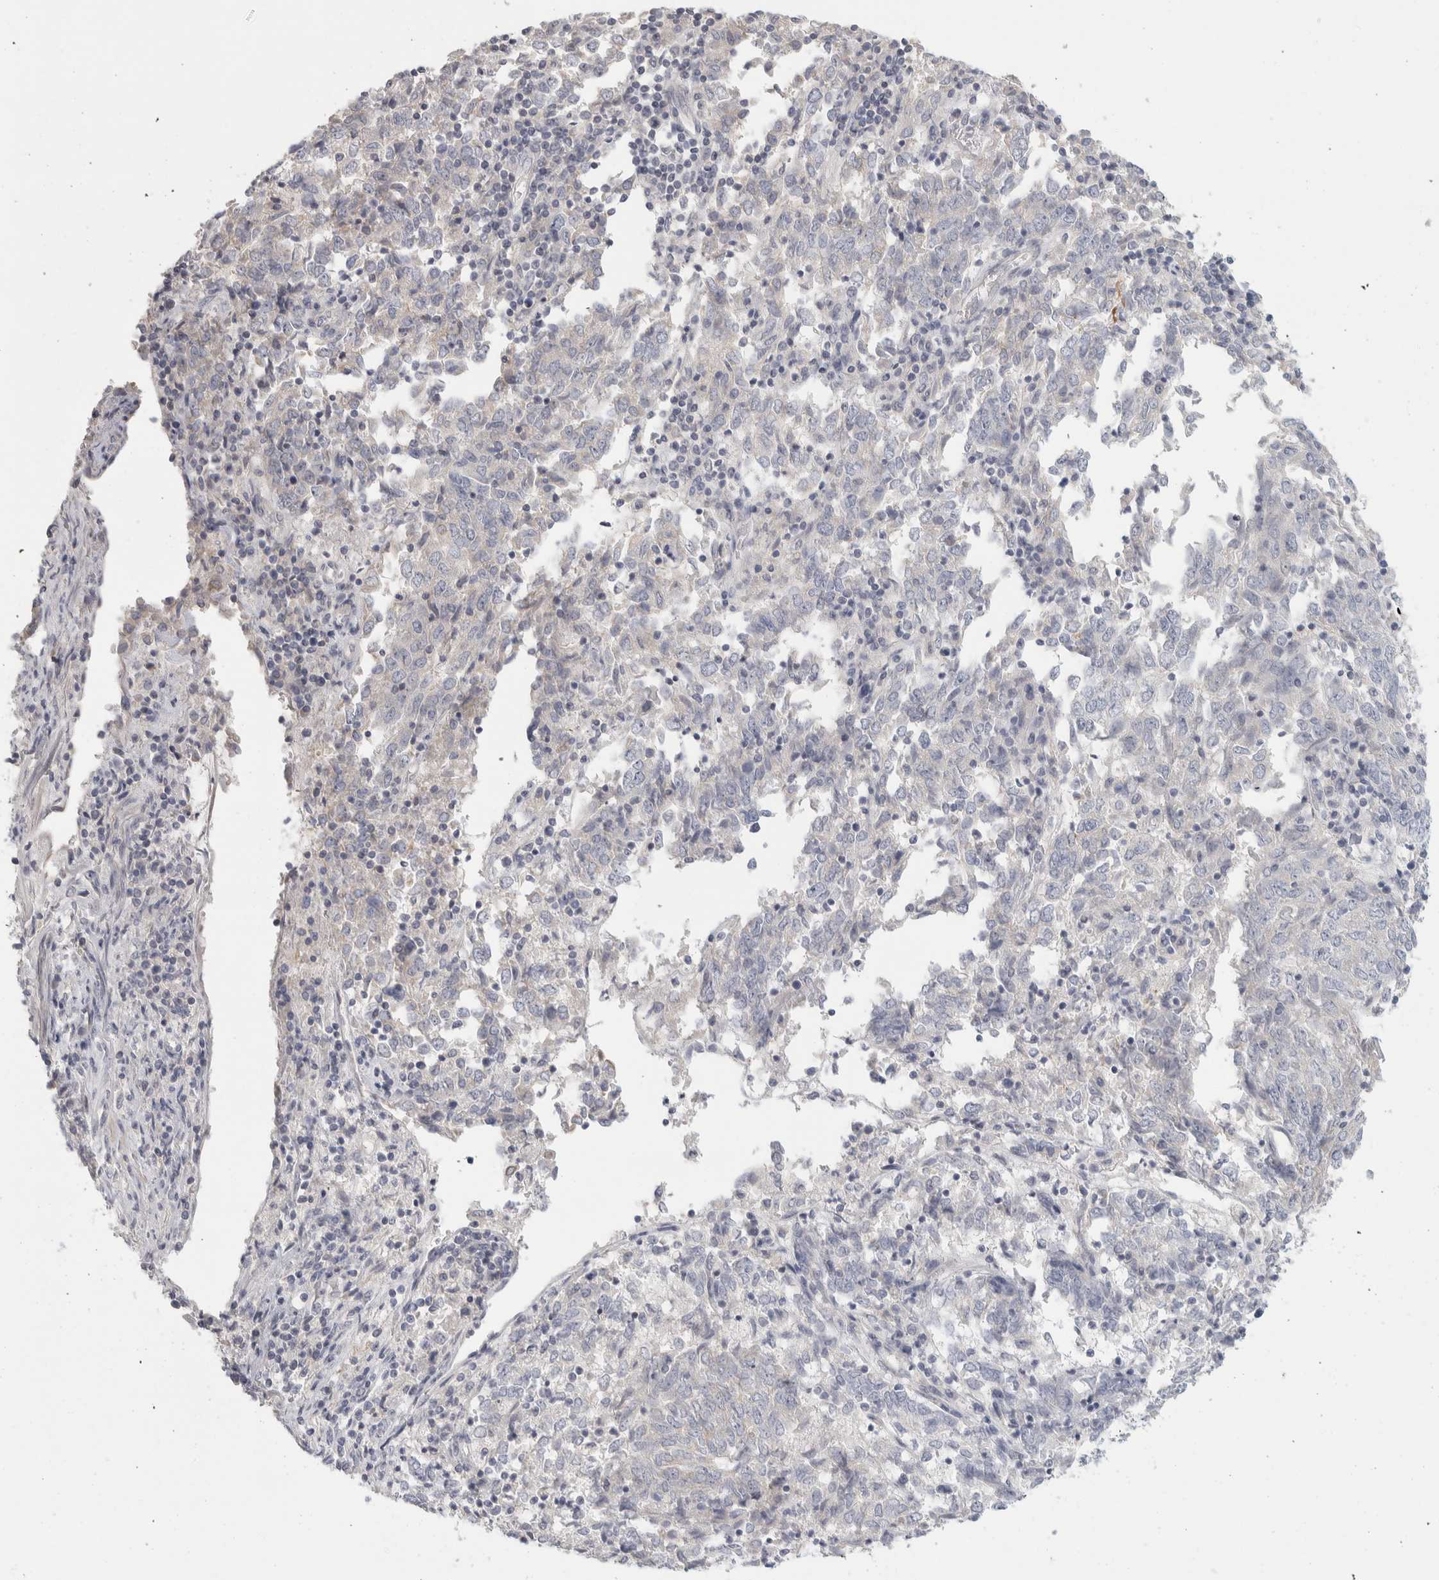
{"staining": {"intensity": "negative", "quantity": "none", "location": "none"}, "tissue": "endometrial cancer", "cell_type": "Tumor cells", "image_type": "cancer", "snomed": [{"axis": "morphology", "description": "Adenocarcinoma, NOS"}, {"axis": "topography", "description": "Endometrium"}], "caption": "Human endometrial cancer (adenocarcinoma) stained for a protein using immunohistochemistry (IHC) reveals no expression in tumor cells.", "gene": "DCXR", "patient": {"sex": "female", "age": 80}}